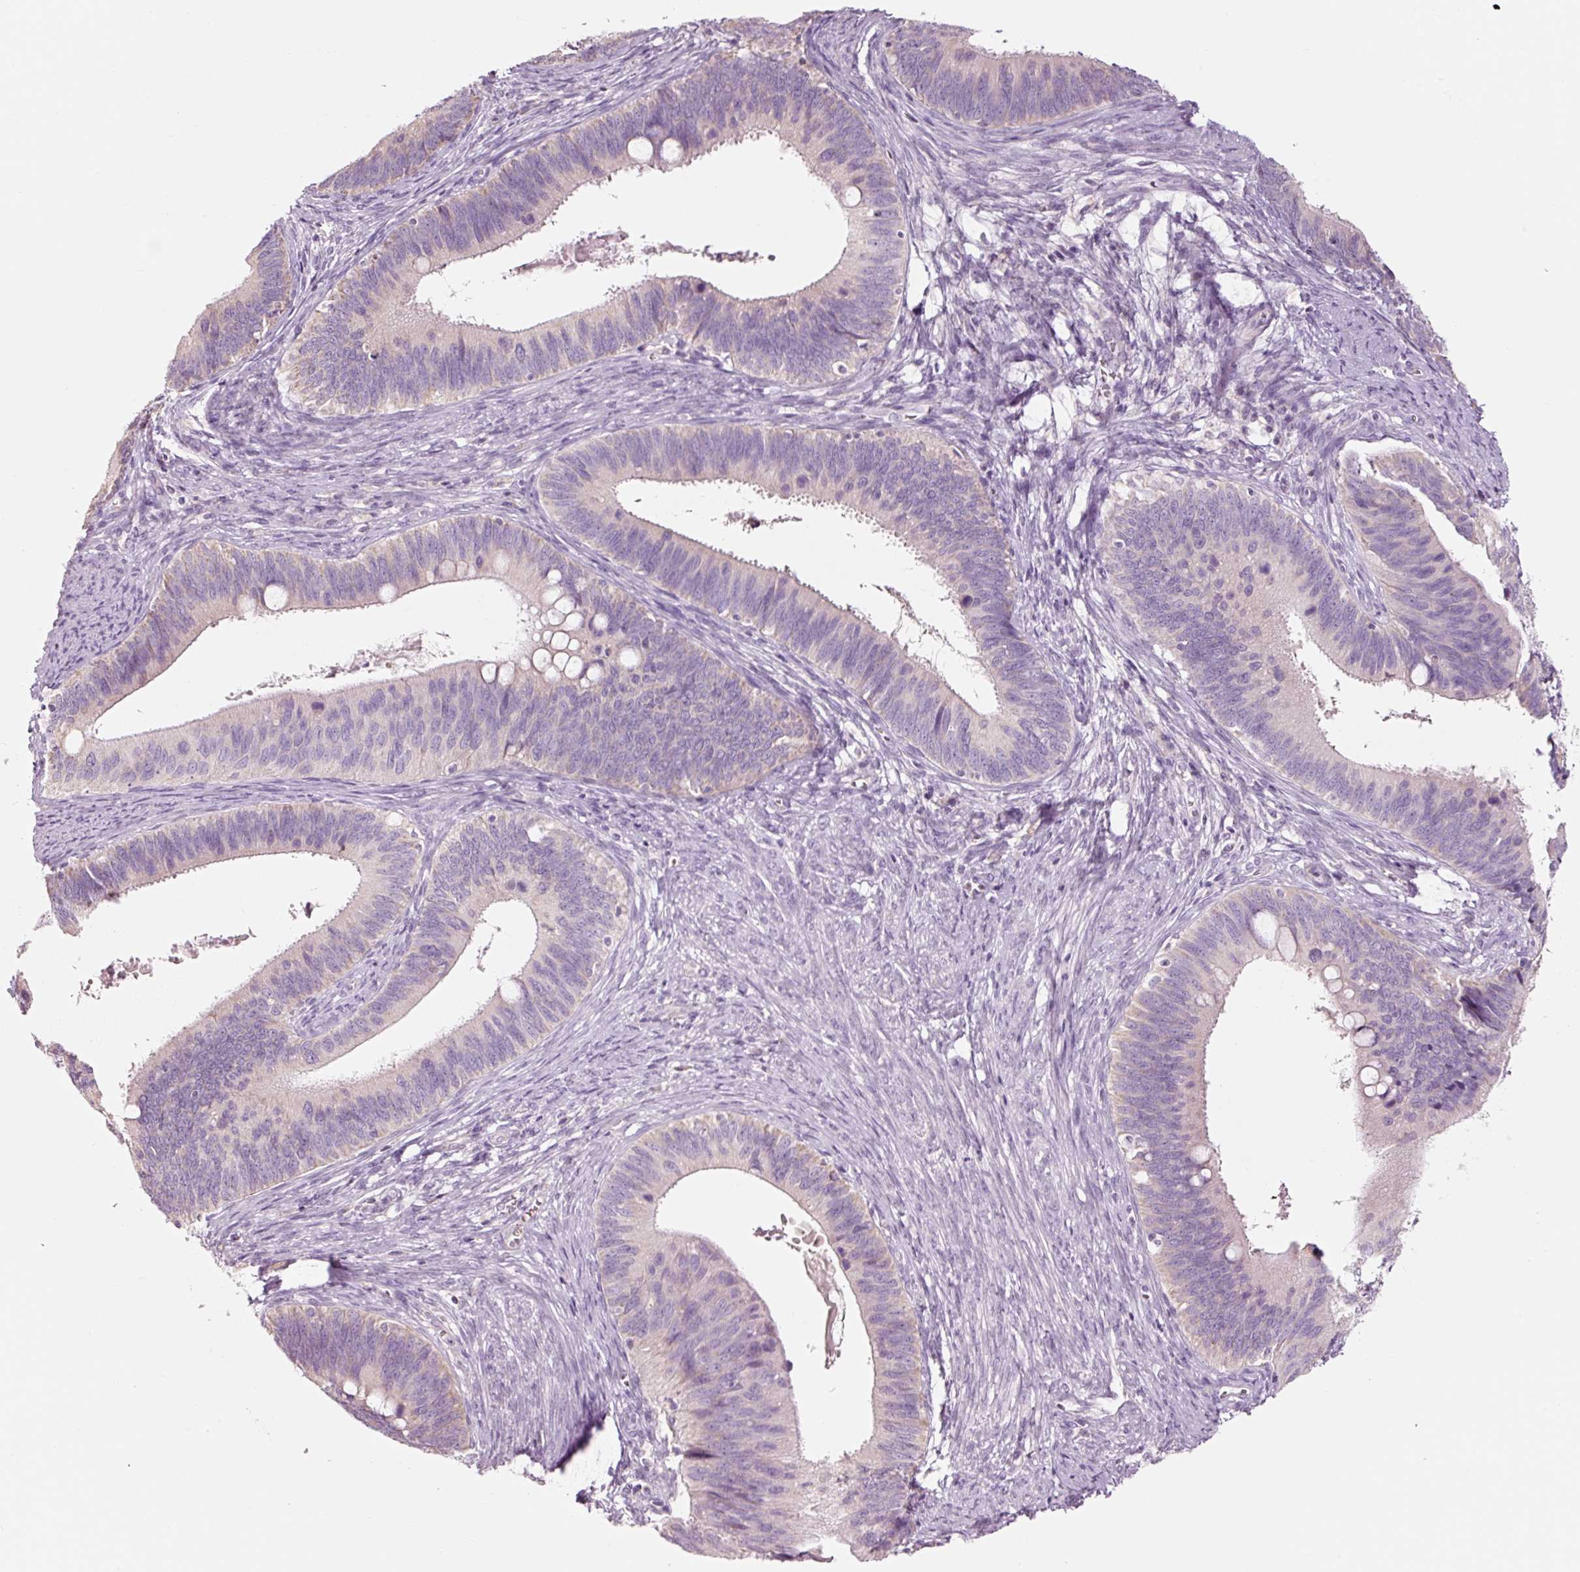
{"staining": {"intensity": "negative", "quantity": "none", "location": "none"}, "tissue": "cervical cancer", "cell_type": "Tumor cells", "image_type": "cancer", "snomed": [{"axis": "morphology", "description": "Adenocarcinoma, NOS"}, {"axis": "topography", "description": "Cervix"}], "caption": "This is a photomicrograph of immunohistochemistry (IHC) staining of cervical cancer, which shows no expression in tumor cells.", "gene": "LDHAL6B", "patient": {"sex": "female", "age": 42}}